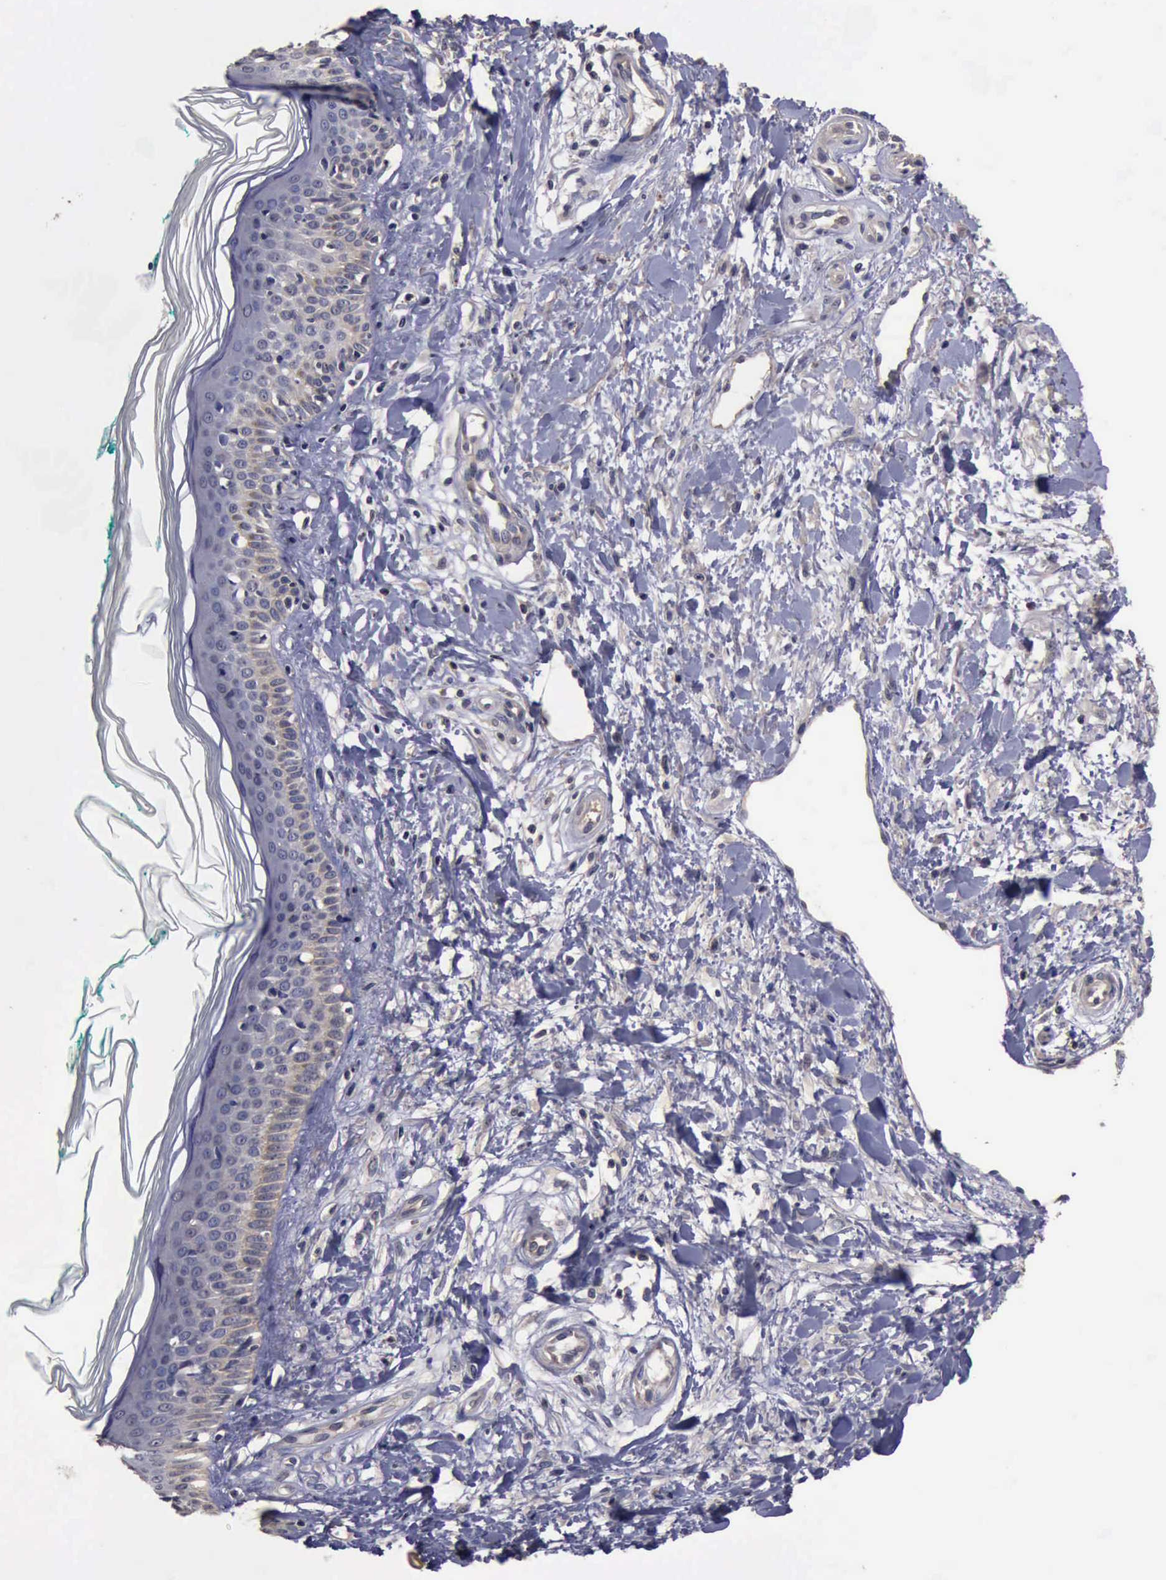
{"staining": {"intensity": "negative", "quantity": "none", "location": "none"}, "tissue": "melanoma", "cell_type": "Tumor cells", "image_type": "cancer", "snomed": [{"axis": "morphology", "description": "Malignant melanoma, NOS"}, {"axis": "topography", "description": "Skin"}], "caption": "Histopathology image shows no significant protein positivity in tumor cells of malignant melanoma.", "gene": "CRKL", "patient": {"sex": "female", "age": 85}}